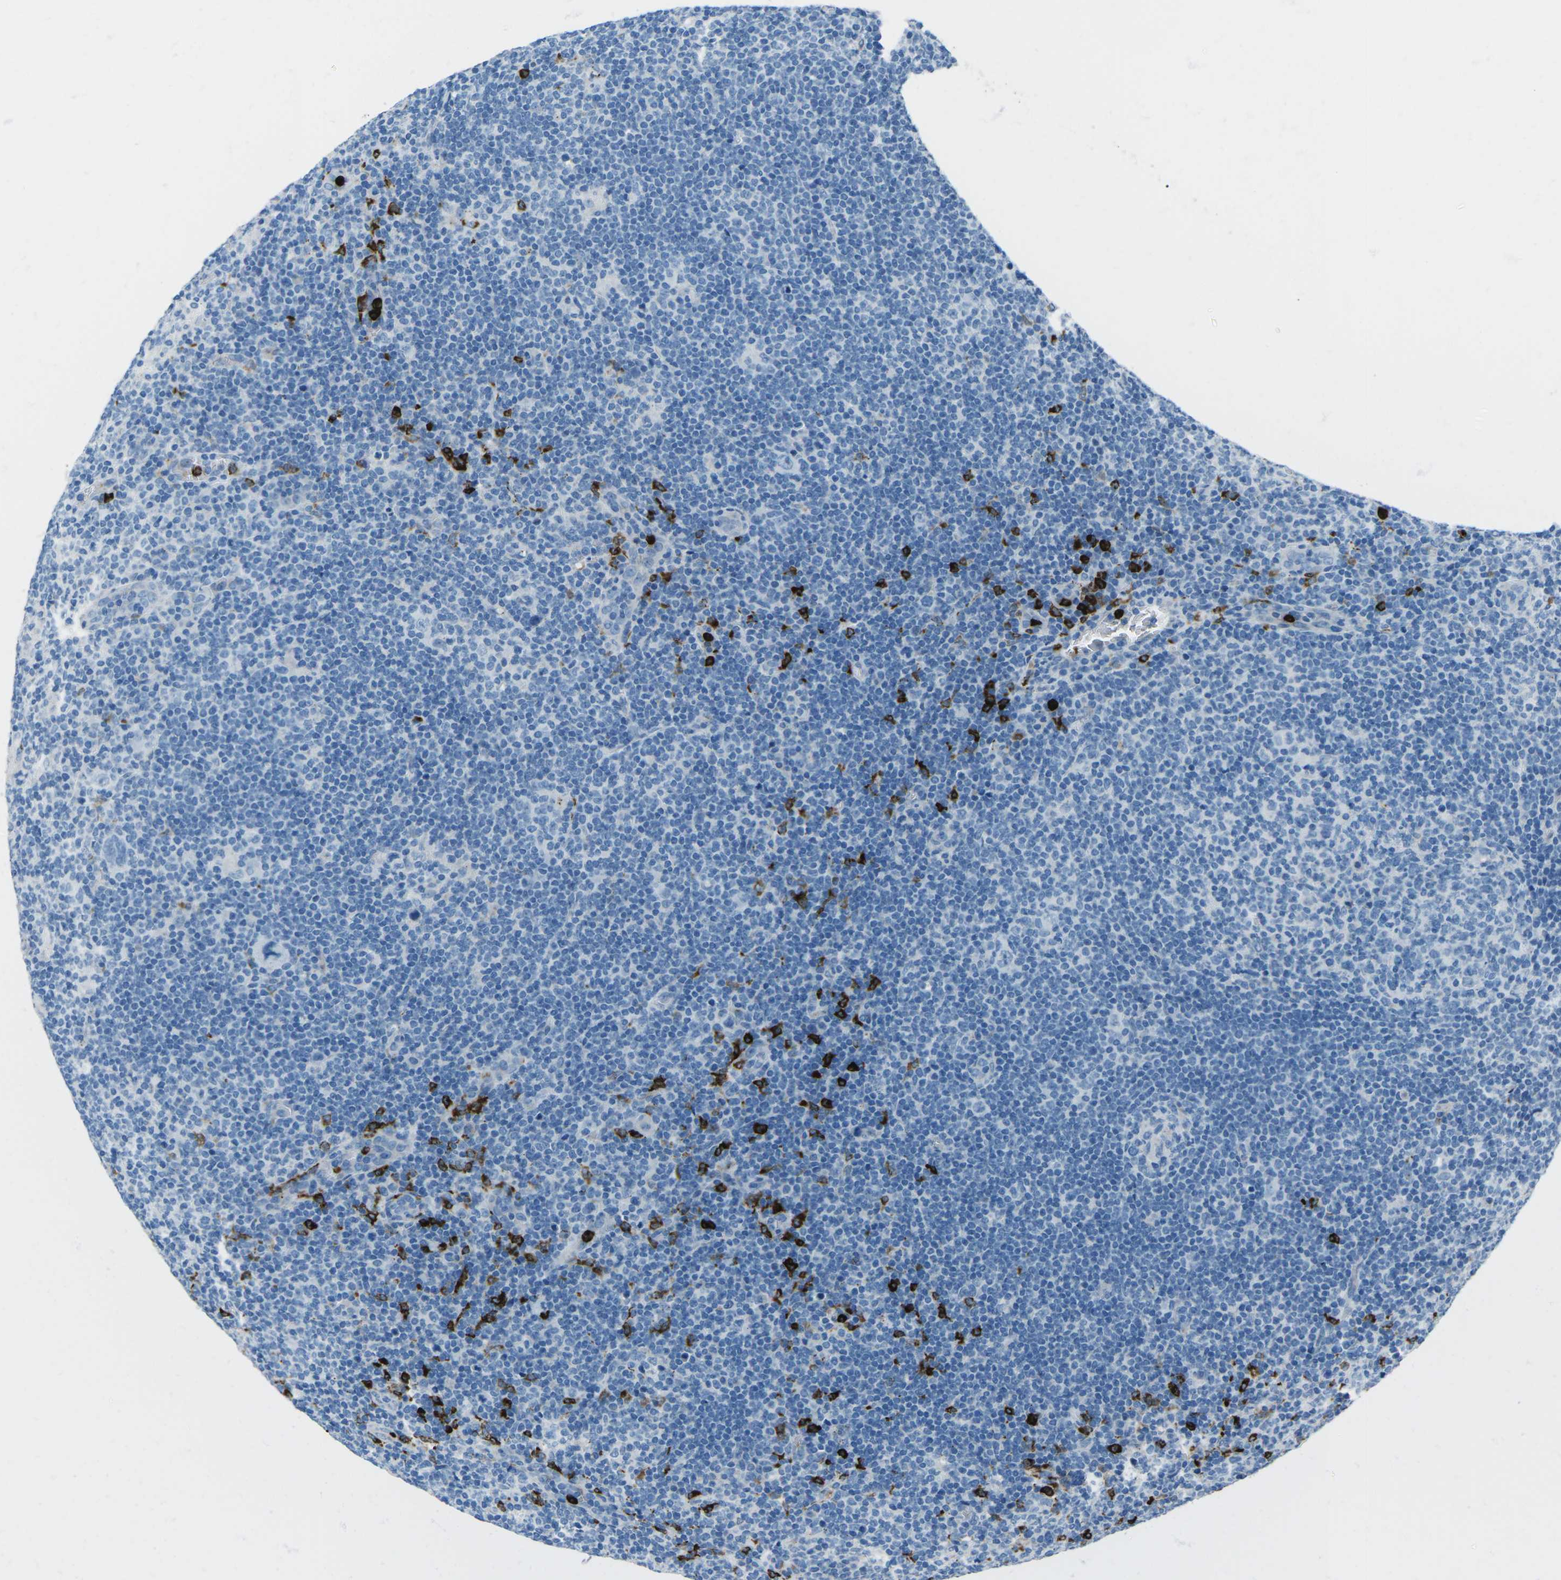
{"staining": {"intensity": "negative", "quantity": "none", "location": "none"}, "tissue": "lymphoma", "cell_type": "Tumor cells", "image_type": "cancer", "snomed": [{"axis": "morphology", "description": "Hodgkin's disease, NOS"}, {"axis": "topography", "description": "Lymph node"}], "caption": "Tumor cells are negative for protein expression in human lymphoma. Nuclei are stained in blue.", "gene": "FCN1", "patient": {"sex": "female", "age": 57}}